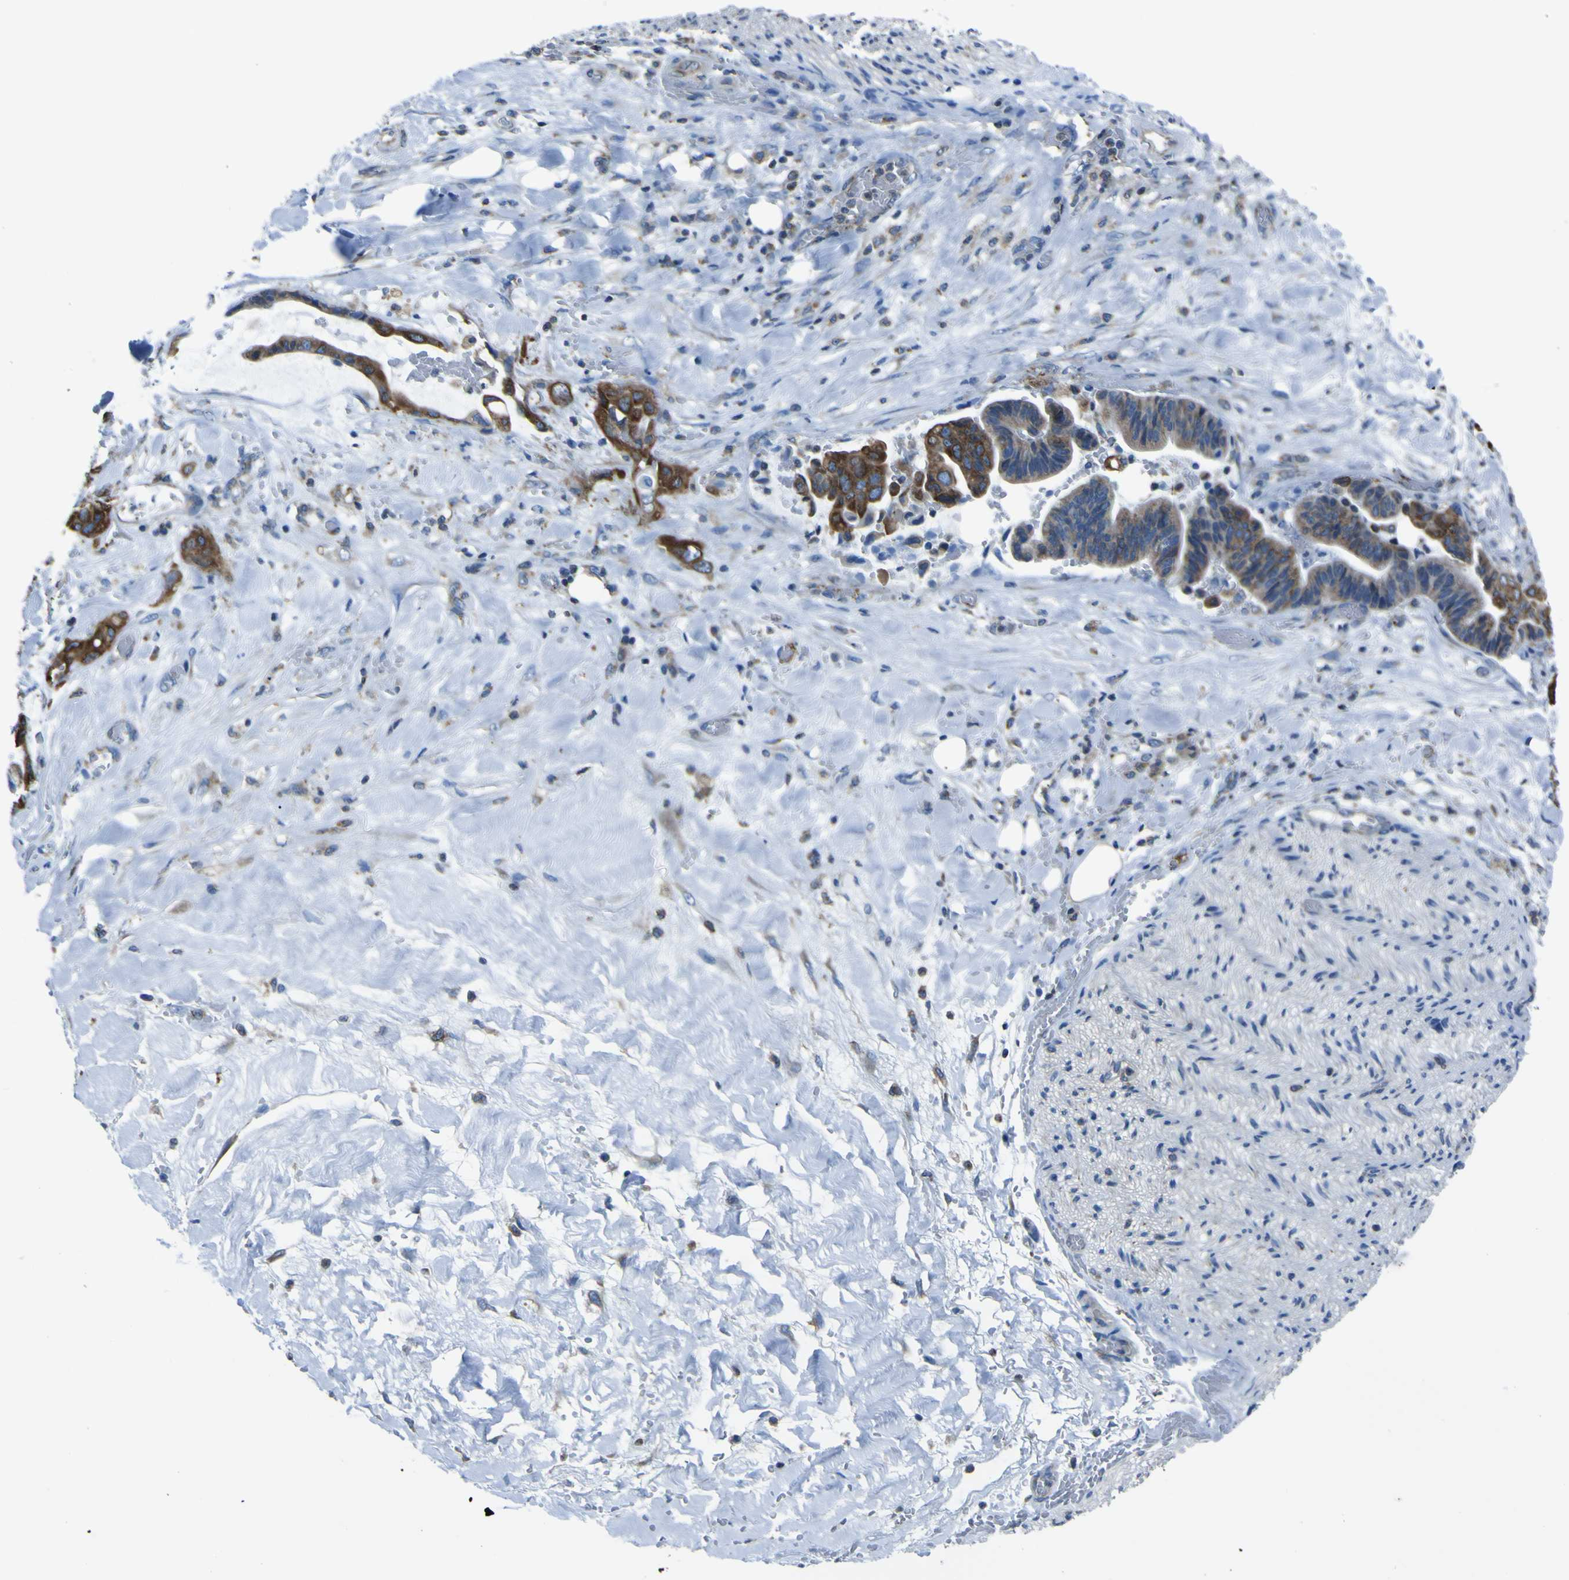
{"staining": {"intensity": "strong", "quantity": "25%-75%", "location": "cytoplasmic/membranous"}, "tissue": "liver cancer", "cell_type": "Tumor cells", "image_type": "cancer", "snomed": [{"axis": "morphology", "description": "Cholangiocarcinoma"}, {"axis": "topography", "description": "Liver"}], "caption": "Human liver cholangiocarcinoma stained for a protein (brown) demonstrates strong cytoplasmic/membranous positive positivity in approximately 25%-75% of tumor cells.", "gene": "STIM1", "patient": {"sex": "female", "age": 61}}